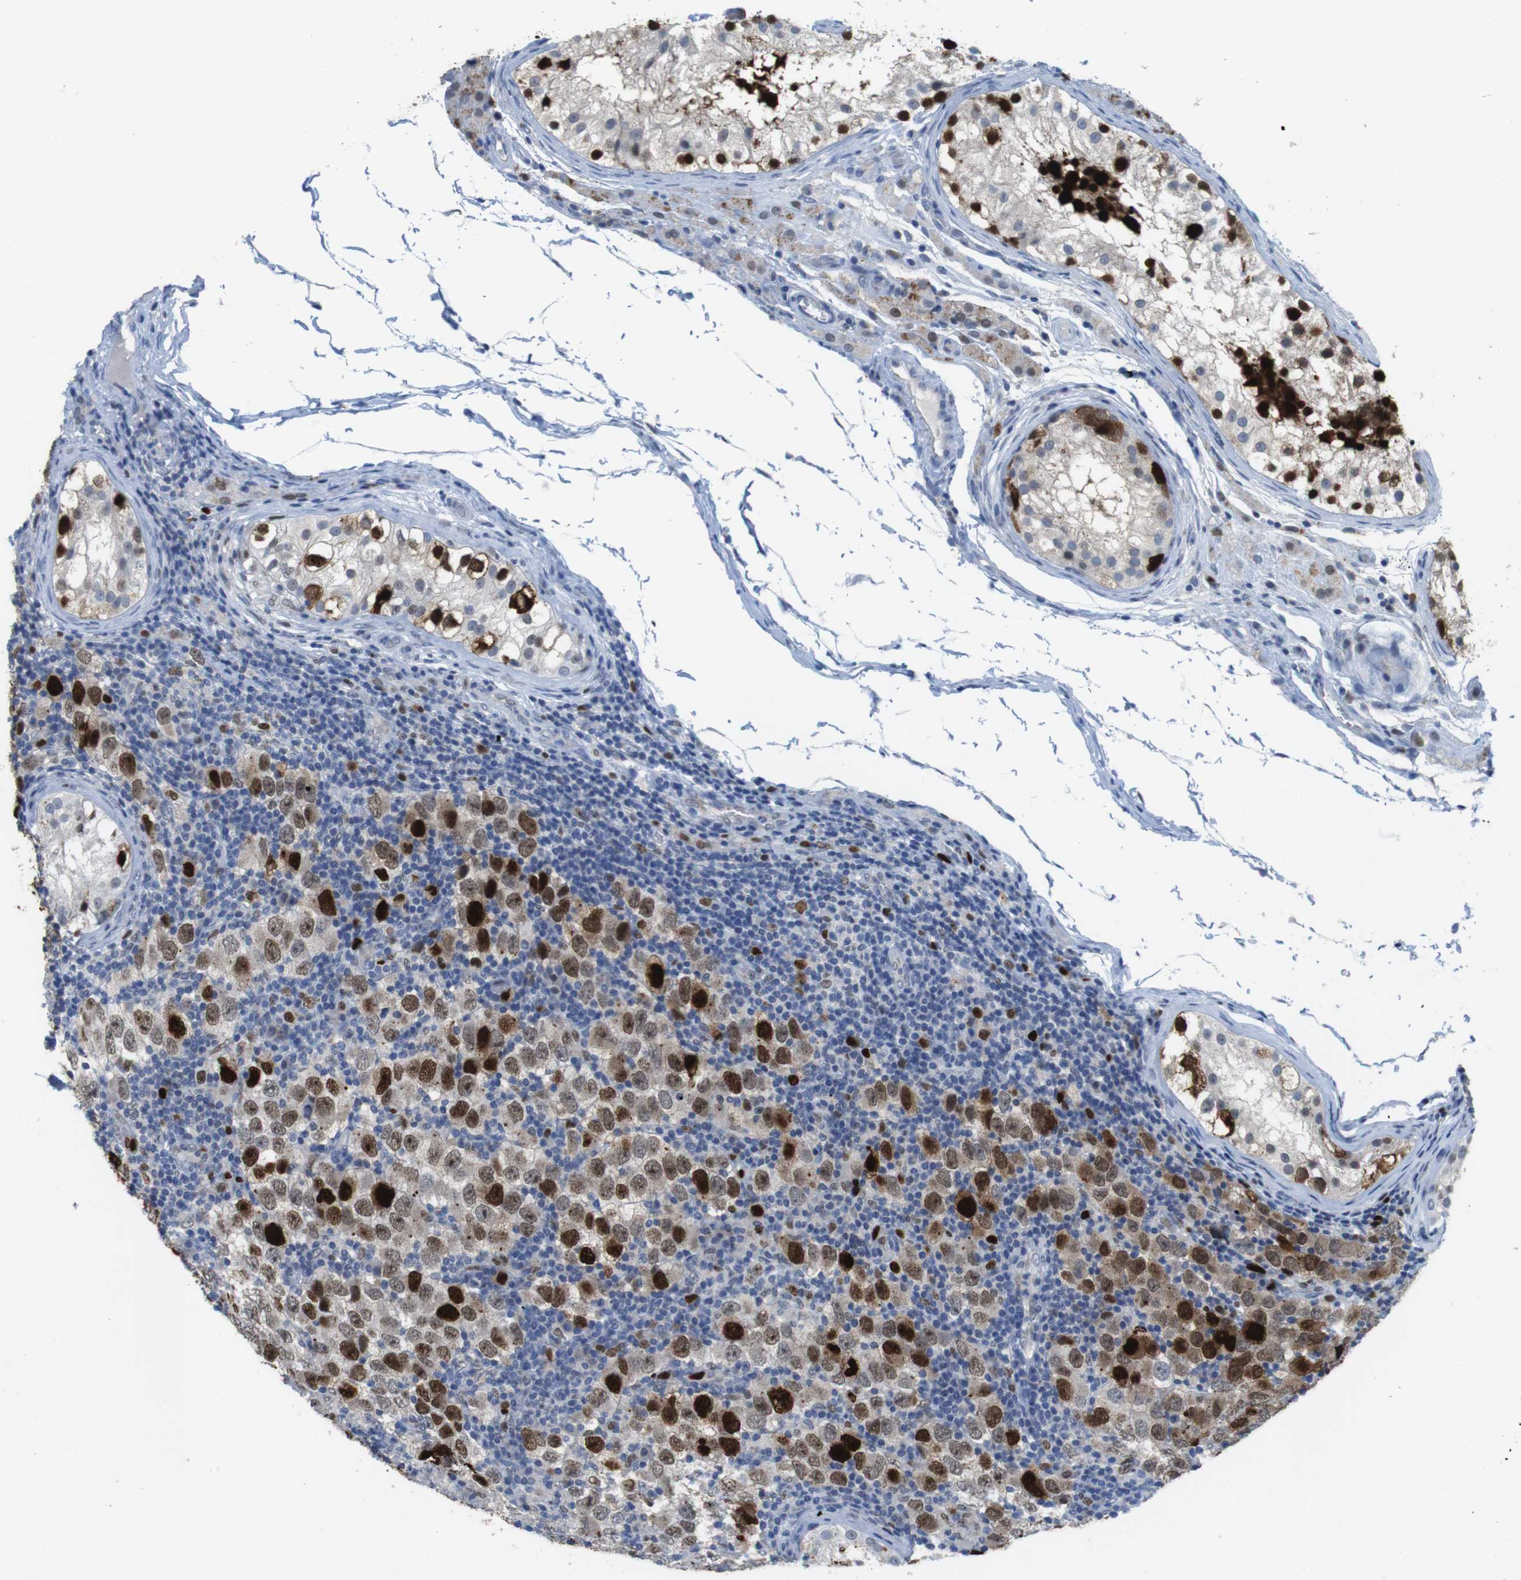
{"staining": {"intensity": "strong", "quantity": ">75%", "location": "nuclear"}, "tissue": "testis cancer", "cell_type": "Tumor cells", "image_type": "cancer", "snomed": [{"axis": "morphology", "description": "Carcinoma, Embryonal, NOS"}, {"axis": "topography", "description": "Testis"}], "caption": "The image shows staining of testis embryonal carcinoma, revealing strong nuclear protein staining (brown color) within tumor cells. The staining was performed using DAB, with brown indicating positive protein expression. Nuclei are stained blue with hematoxylin.", "gene": "KPNA2", "patient": {"sex": "male", "age": 21}}